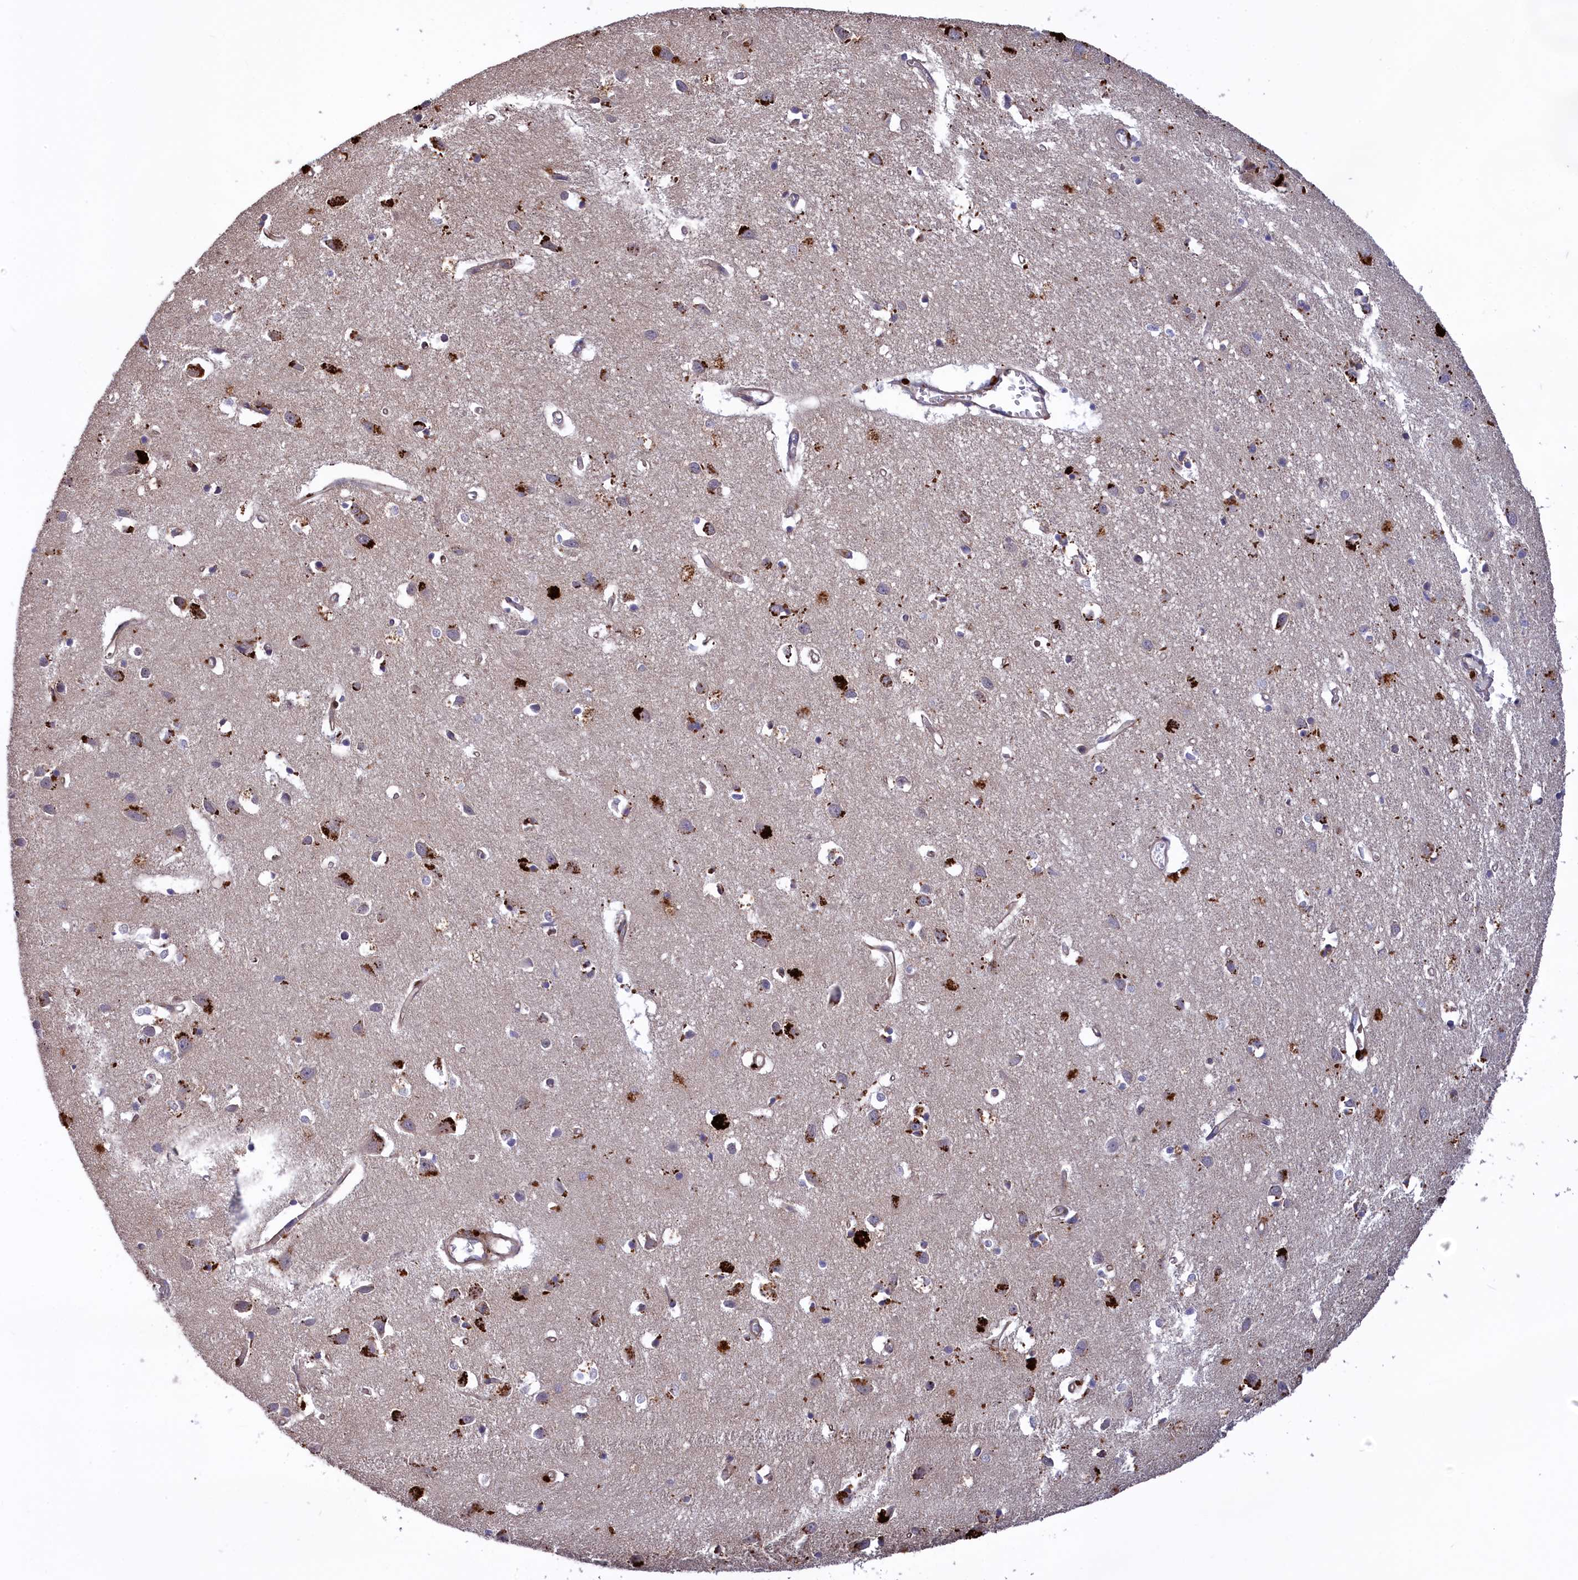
{"staining": {"intensity": "moderate", "quantity": ">75%", "location": "cytoplasmic/membranous"}, "tissue": "cerebral cortex", "cell_type": "Endothelial cells", "image_type": "normal", "snomed": [{"axis": "morphology", "description": "Normal tissue, NOS"}, {"axis": "topography", "description": "Cerebral cortex"}], "caption": "This is an image of IHC staining of normal cerebral cortex, which shows moderate staining in the cytoplasmic/membranous of endothelial cells.", "gene": "DDX60L", "patient": {"sex": "female", "age": 64}}